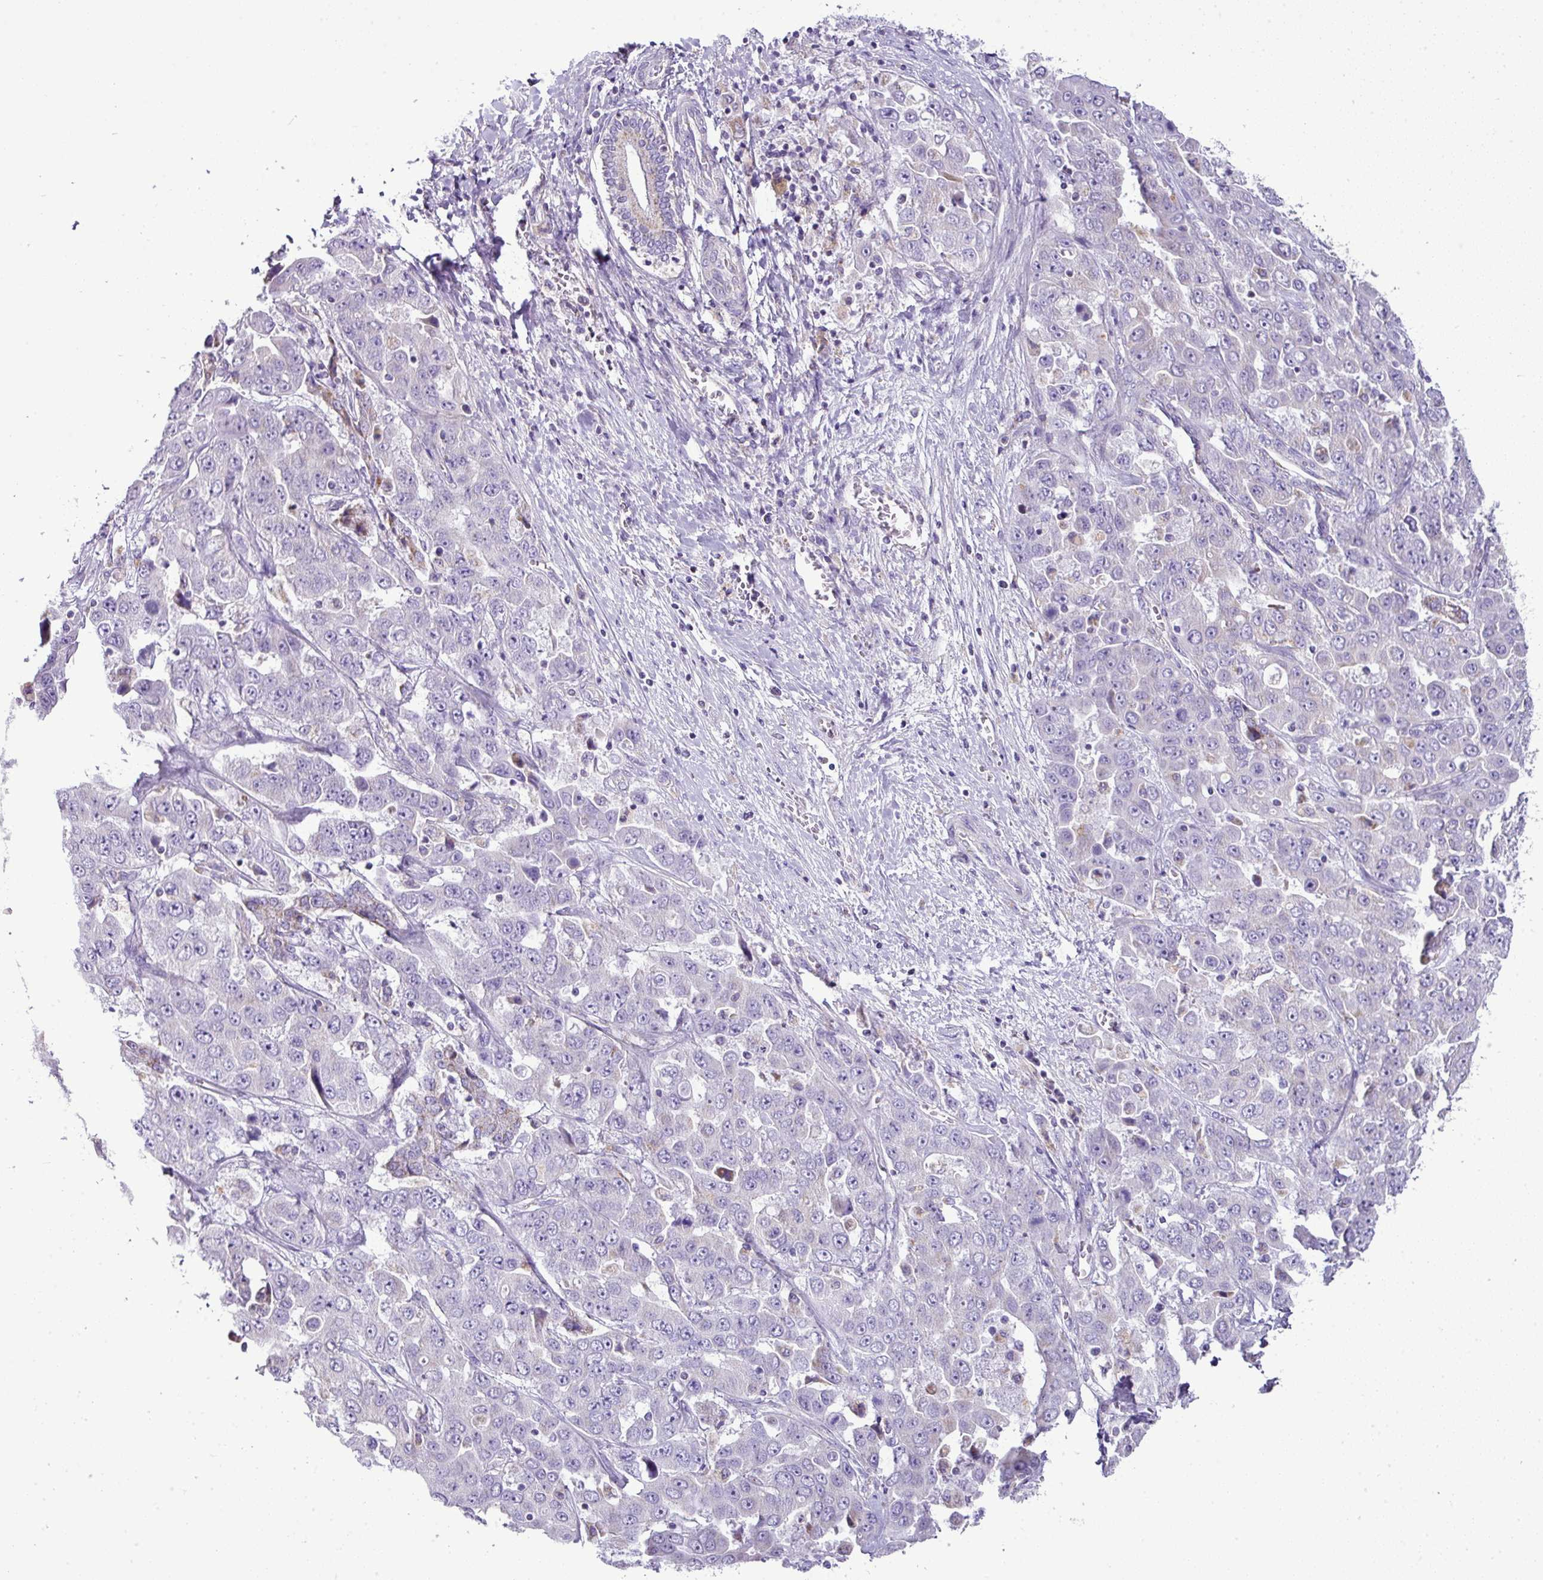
{"staining": {"intensity": "negative", "quantity": "none", "location": "none"}, "tissue": "liver cancer", "cell_type": "Tumor cells", "image_type": "cancer", "snomed": [{"axis": "morphology", "description": "Cholangiocarcinoma"}, {"axis": "topography", "description": "Liver"}], "caption": "Immunohistochemistry (IHC) image of neoplastic tissue: liver cholangiocarcinoma stained with DAB (3,3'-diaminobenzidine) exhibits no significant protein positivity in tumor cells. (Brightfield microscopy of DAB immunohistochemistry at high magnification).", "gene": "PGAP4", "patient": {"sex": "female", "age": 52}}